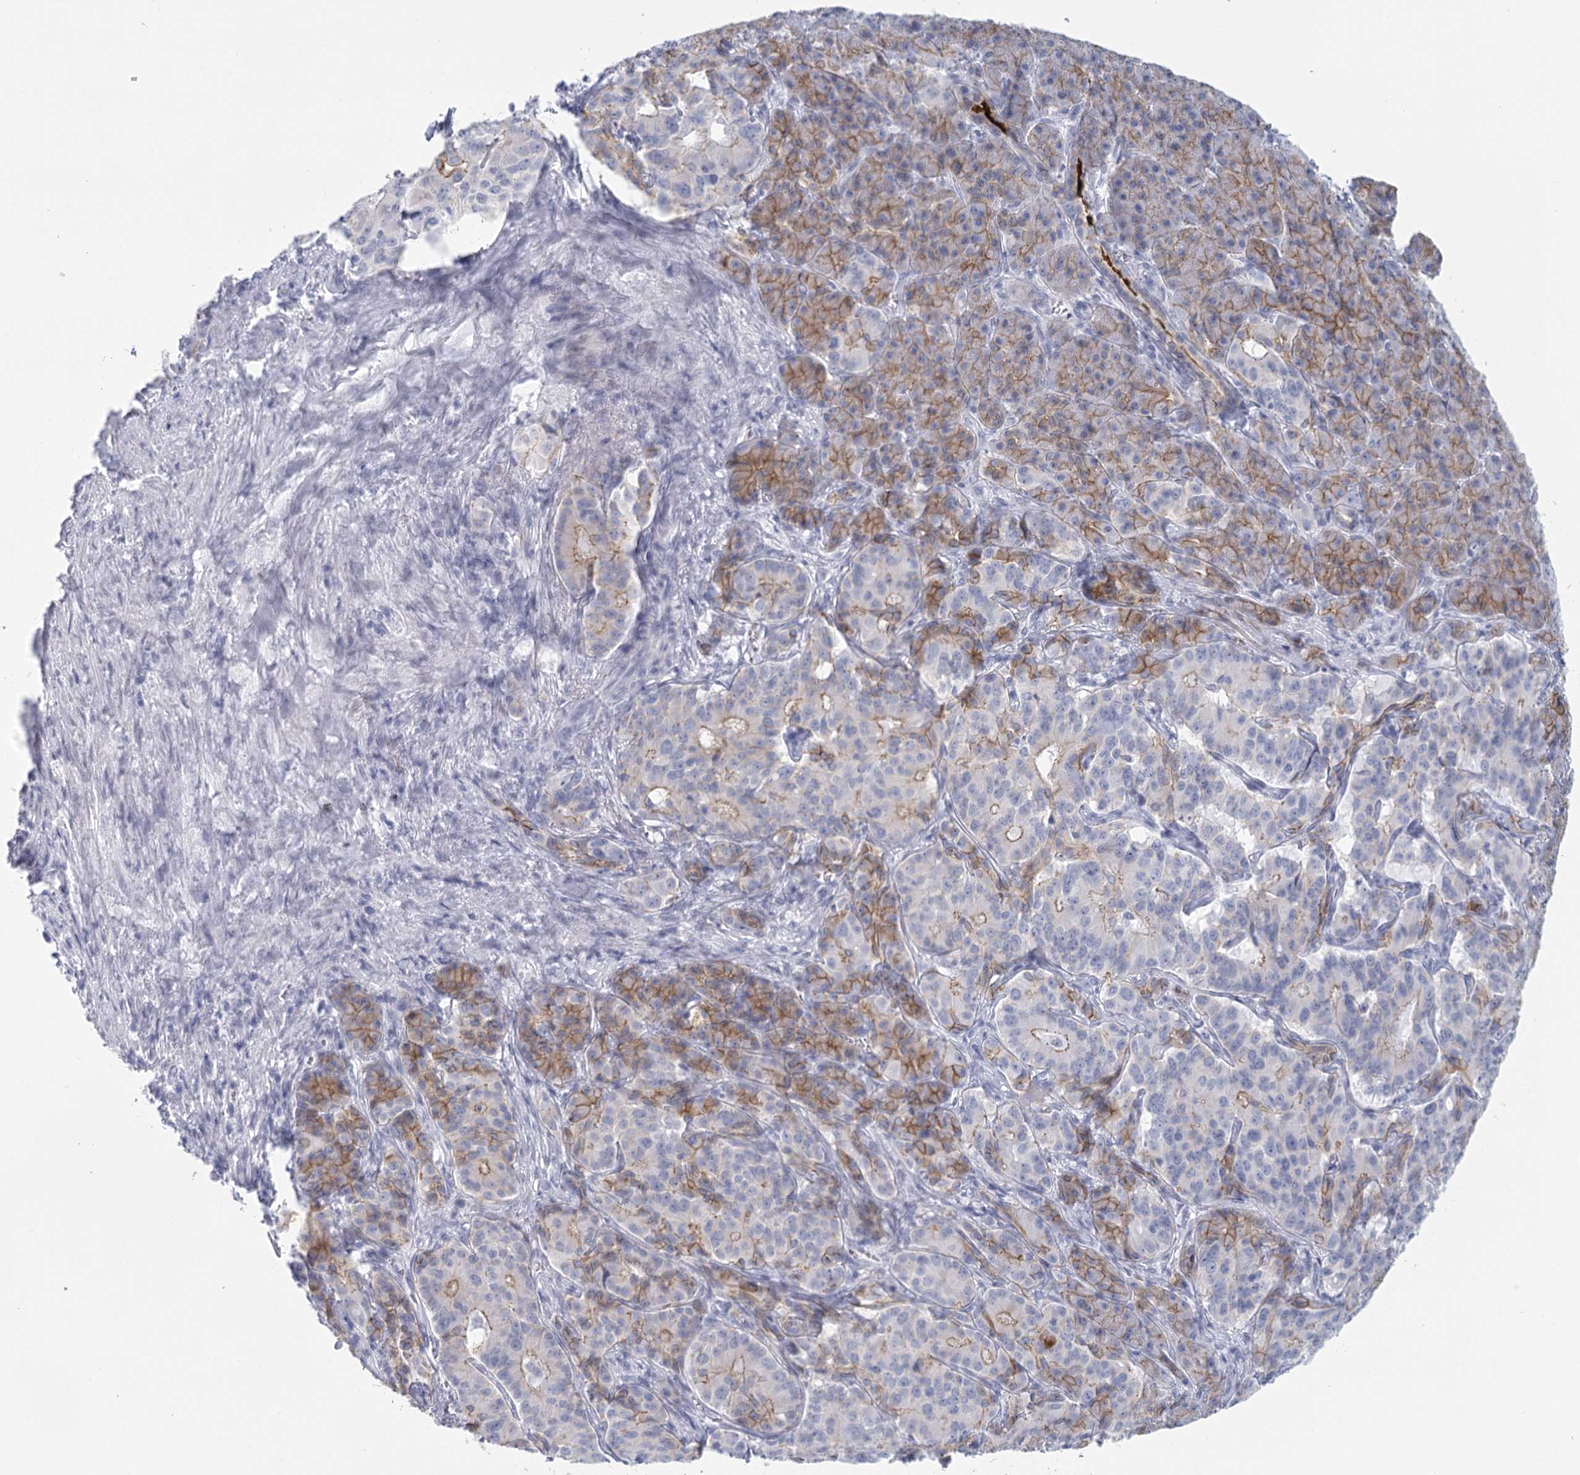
{"staining": {"intensity": "moderate", "quantity": "<25%", "location": "cytoplasmic/membranous"}, "tissue": "pancreatic cancer", "cell_type": "Tumor cells", "image_type": "cancer", "snomed": [{"axis": "morphology", "description": "Adenocarcinoma, NOS"}, {"axis": "topography", "description": "Pancreas"}], "caption": "Protein staining of pancreatic cancer tissue reveals moderate cytoplasmic/membranous expression in about <25% of tumor cells.", "gene": "WNT8B", "patient": {"sex": "female", "age": 74}}